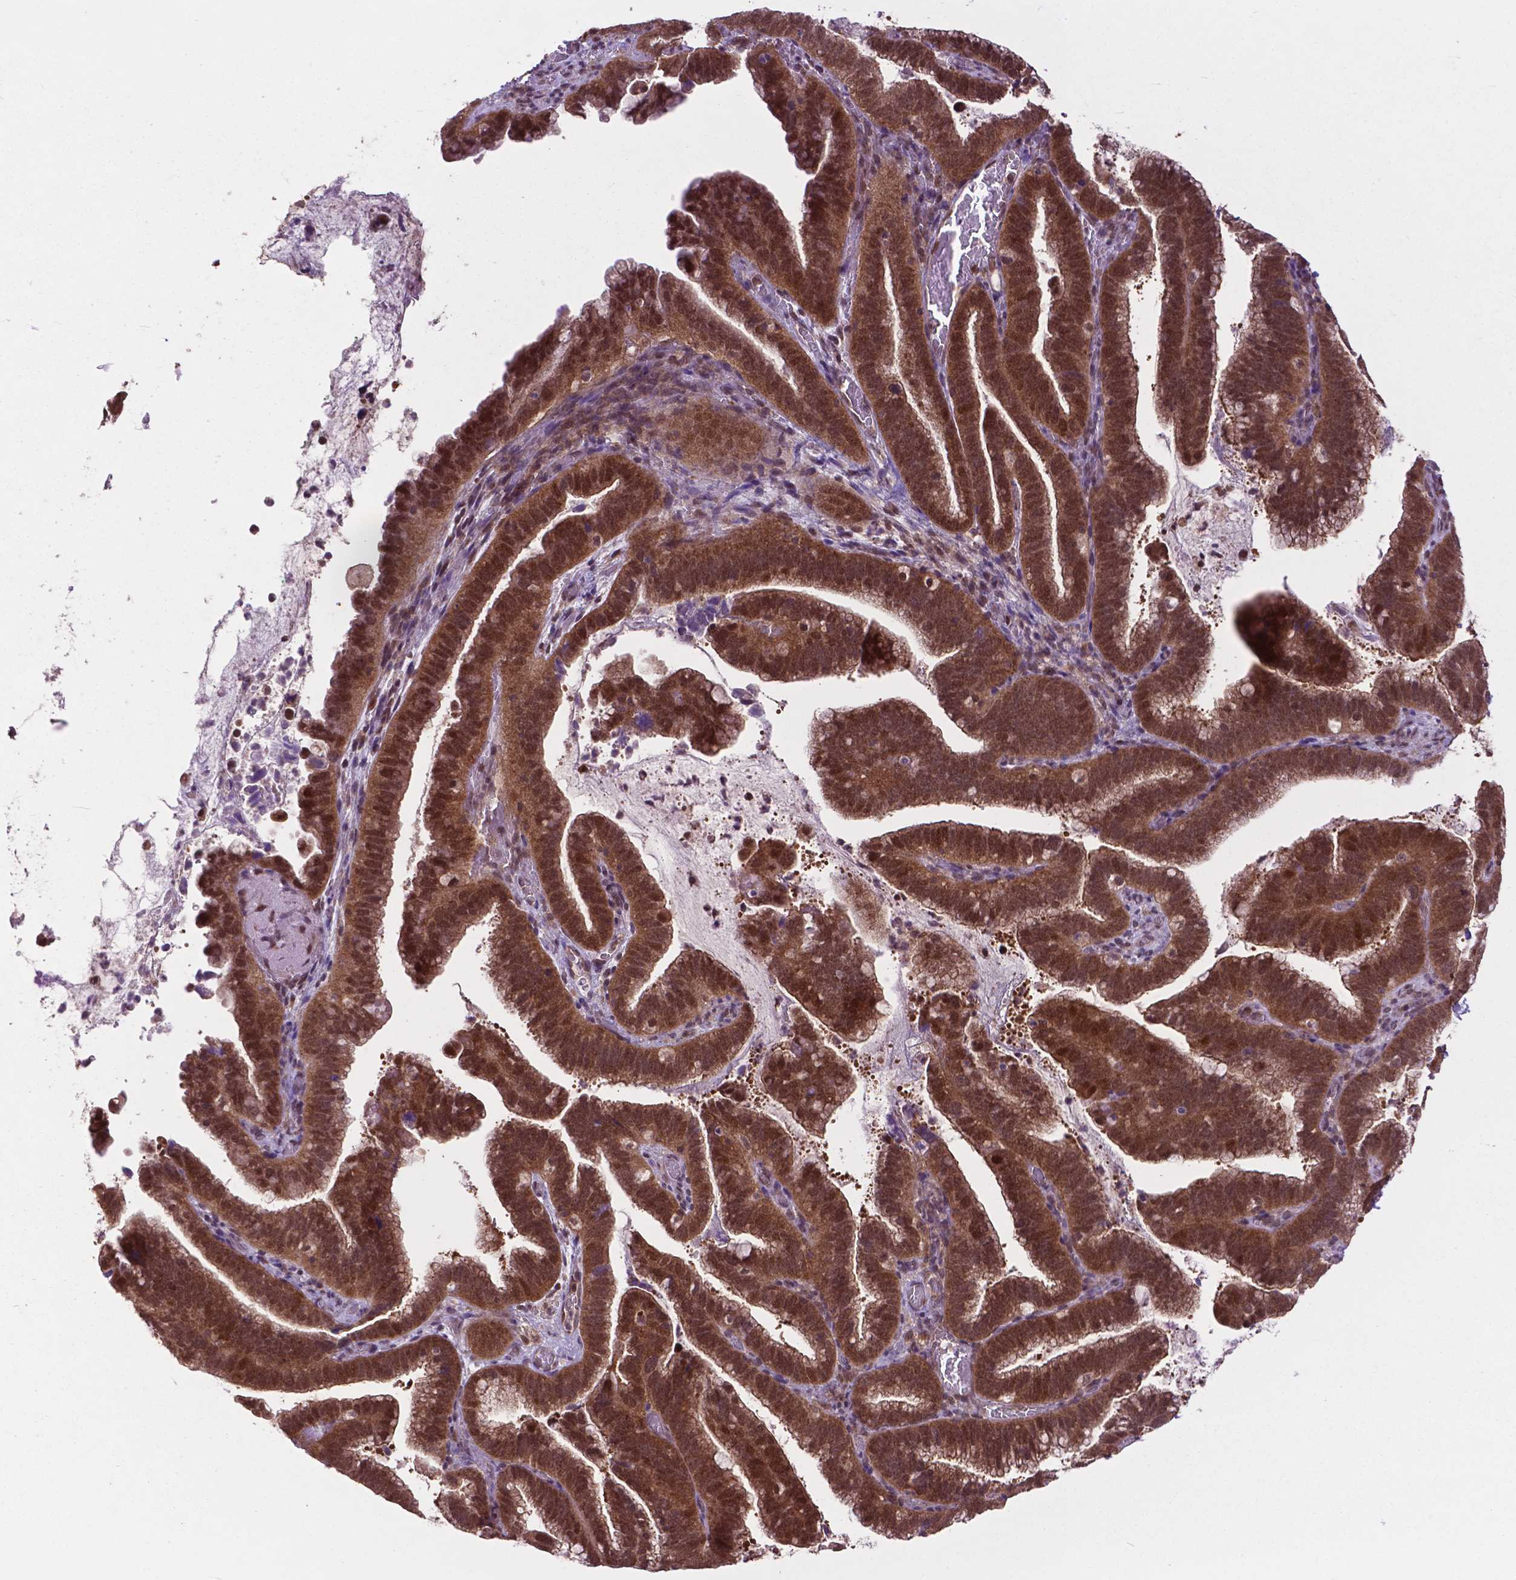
{"staining": {"intensity": "strong", "quantity": ">75%", "location": "cytoplasmic/membranous,nuclear"}, "tissue": "cervical cancer", "cell_type": "Tumor cells", "image_type": "cancer", "snomed": [{"axis": "morphology", "description": "Adenocarcinoma, NOS"}, {"axis": "topography", "description": "Cervix"}], "caption": "Cervical cancer tissue shows strong cytoplasmic/membranous and nuclear expression in approximately >75% of tumor cells, visualized by immunohistochemistry.", "gene": "OTUB1", "patient": {"sex": "female", "age": 61}}